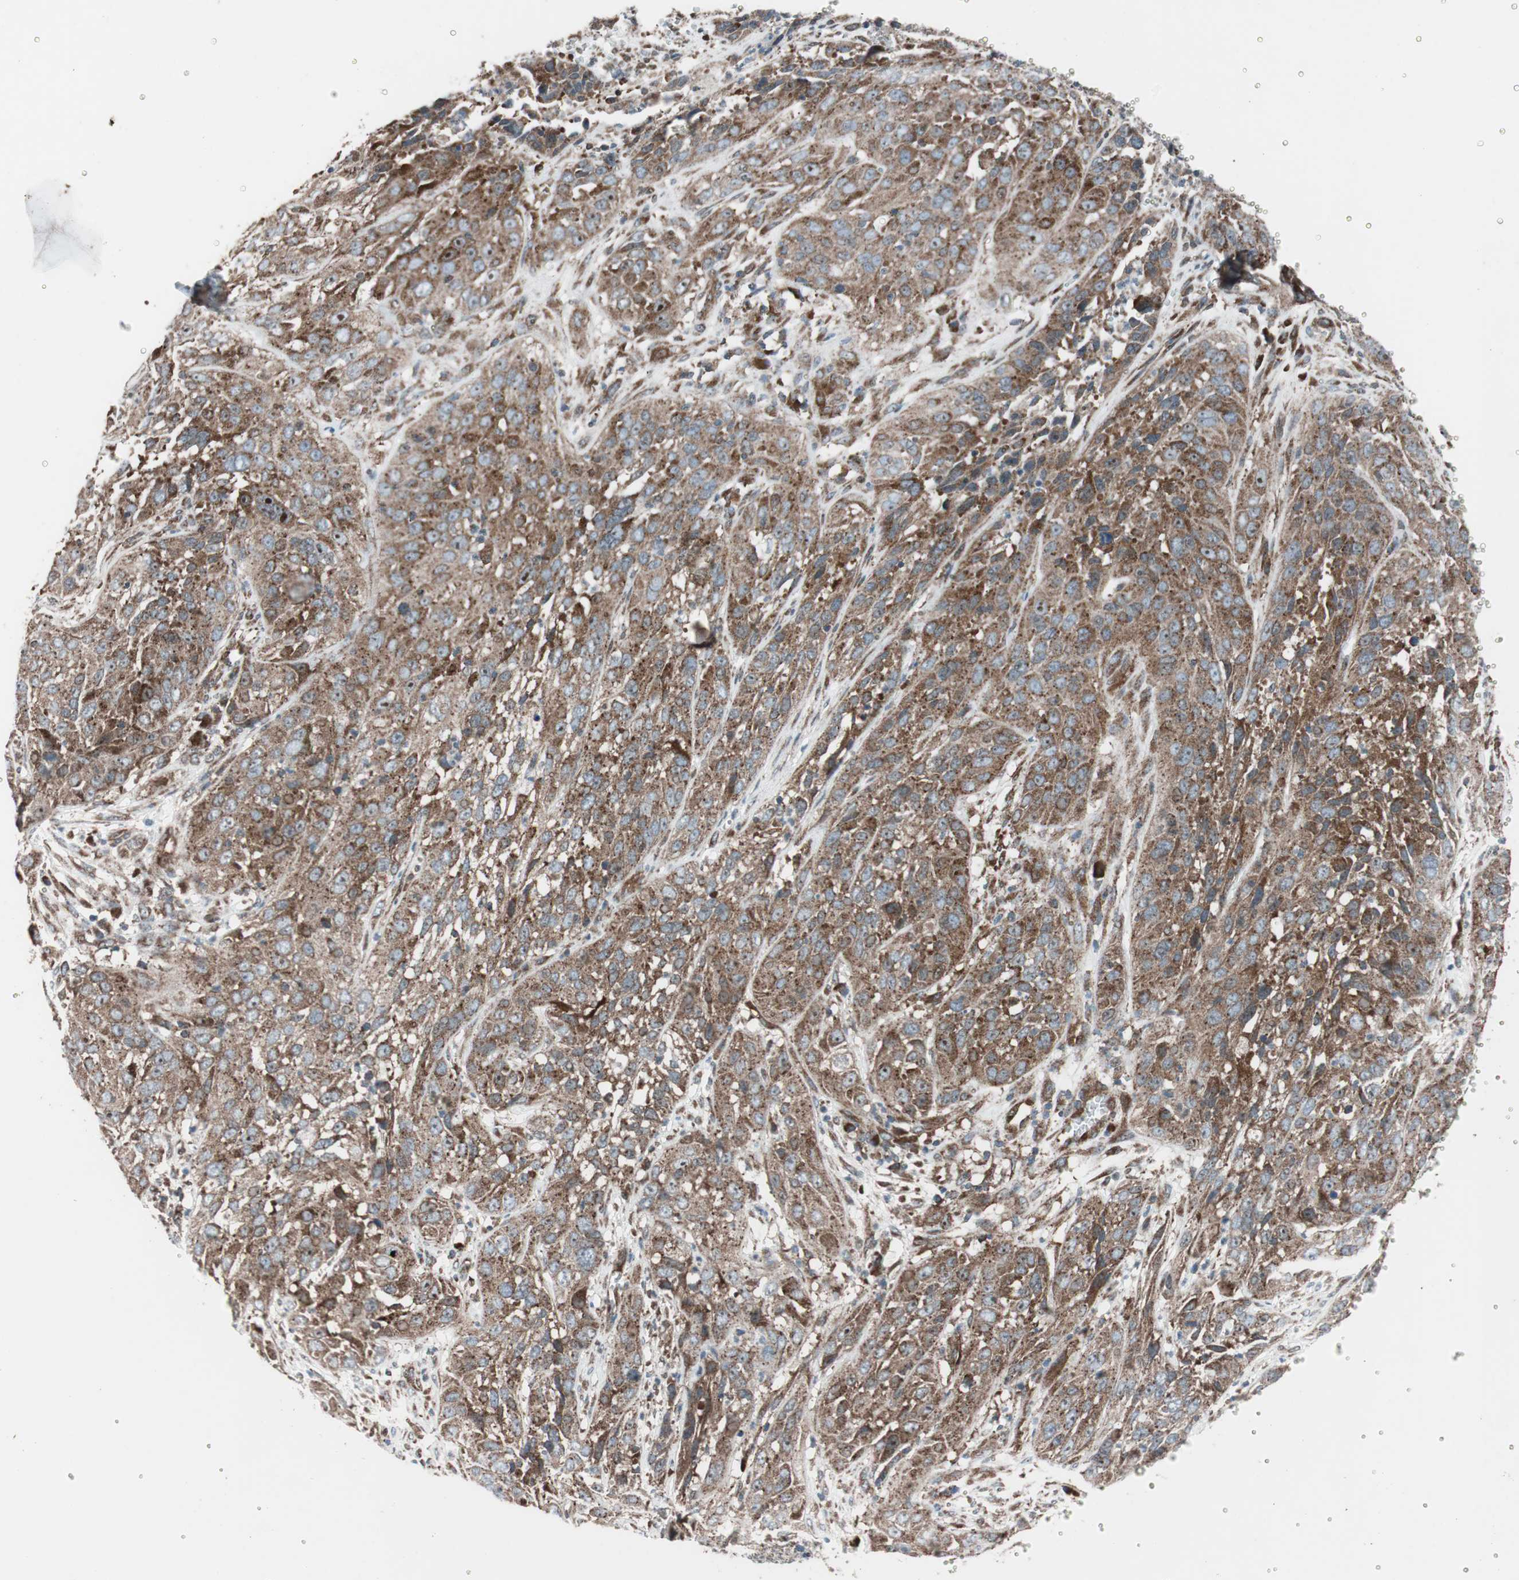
{"staining": {"intensity": "strong", "quantity": ">75%", "location": "cytoplasmic/membranous"}, "tissue": "cervical cancer", "cell_type": "Tumor cells", "image_type": "cancer", "snomed": [{"axis": "morphology", "description": "Squamous cell carcinoma, NOS"}, {"axis": "topography", "description": "Cervix"}], "caption": "The immunohistochemical stain highlights strong cytoplasmic/membranous staining in tumor cells of cervical cancer (squamous cell carcinoma) tissue. The protein is stained brown, and the nuclei are stained in blue (DAB (3,3'-diaminobenzidine) IHC with brightfield microscopy, high magnification).", "gene": "CCL14", "patient": {"sex": "female", "age": 32}}